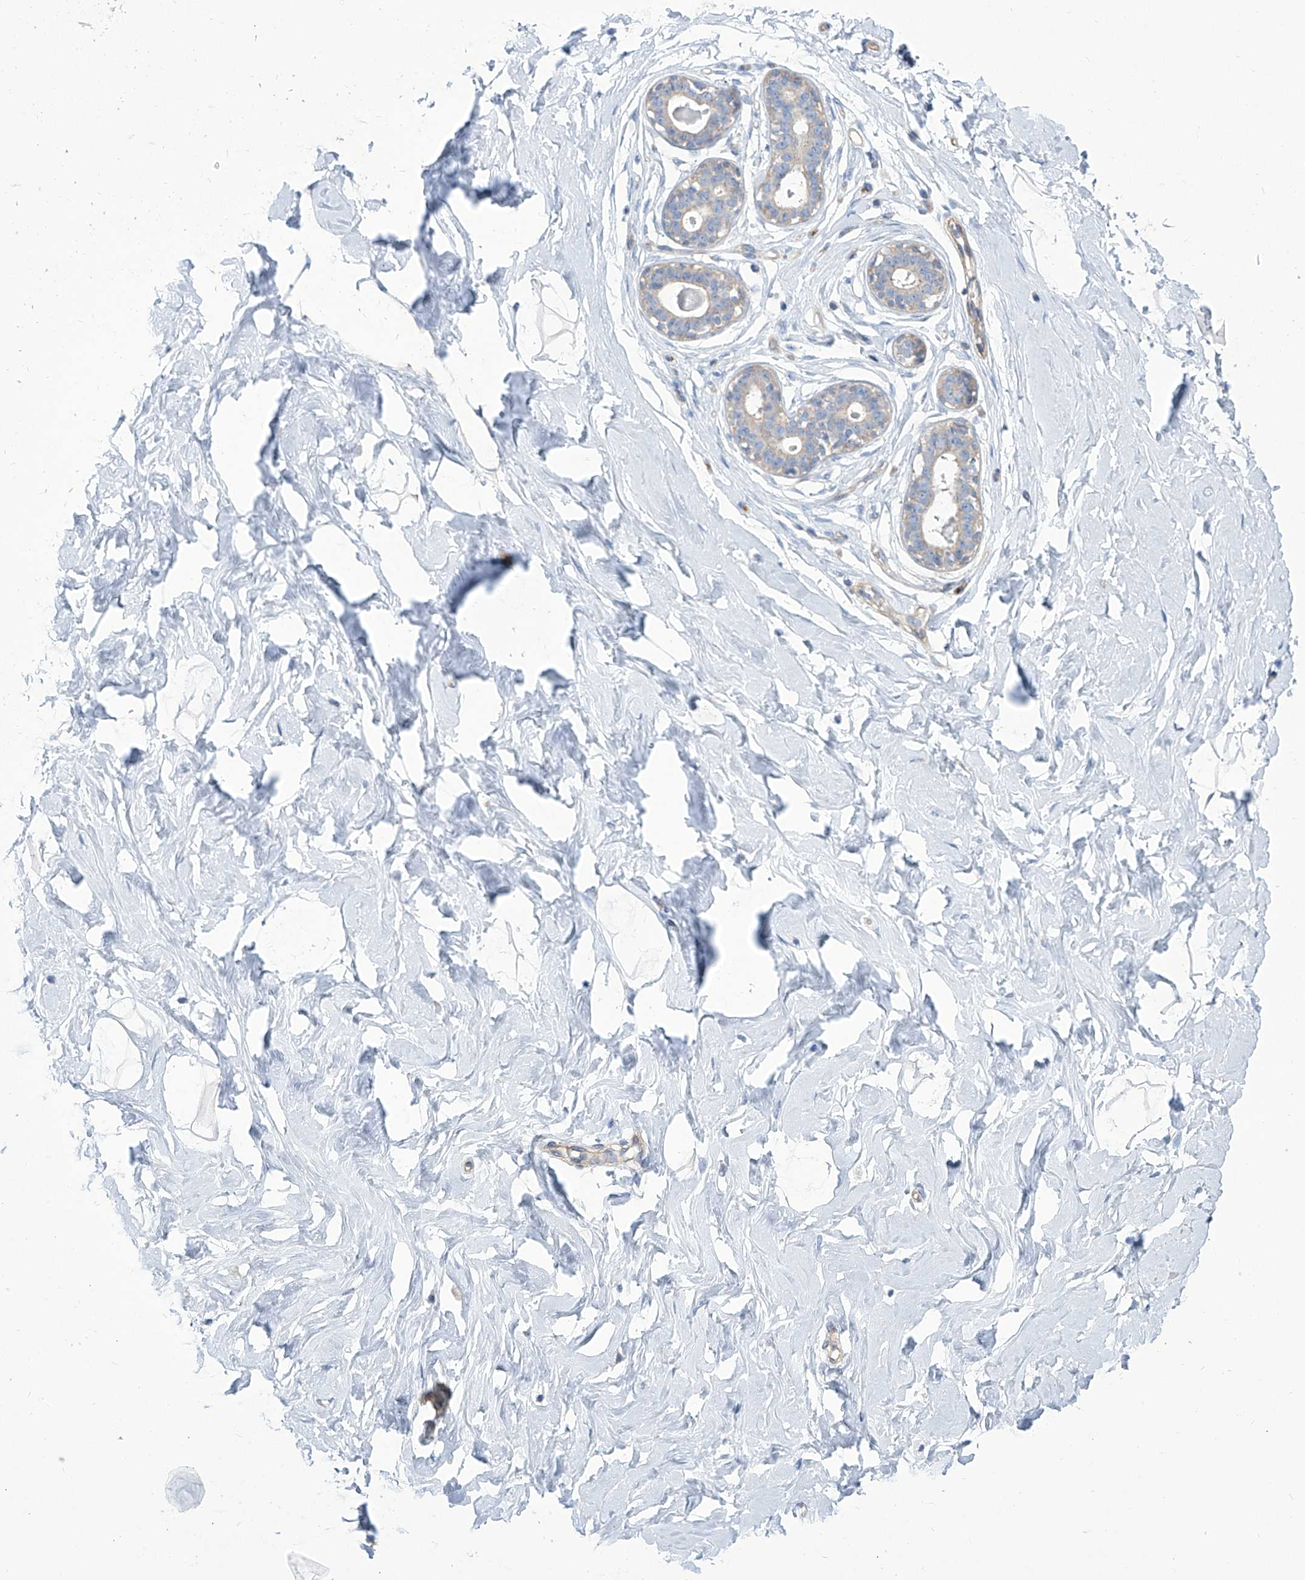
{"staining": {"intensity": "negative", "quantity": "none", "location": "none"}, "tissue": "breast", "cell_type": "Adipocytes", "image_type": "normal", "snomed": [{"axis": "morphology", "description": "Normal tissue, NOS"}, {"axis": "morphology", "description": "Adenoma, NOS"}, {"axis": "topography", "description": "Breast"}], "caption": "The immunohistochemistry image has no significant expression in adipocytes of breast. (DAB immunohistochemistry, high magnification).", "gene": "TMEM209", "patient": {"sex": "female", "age": 23}}